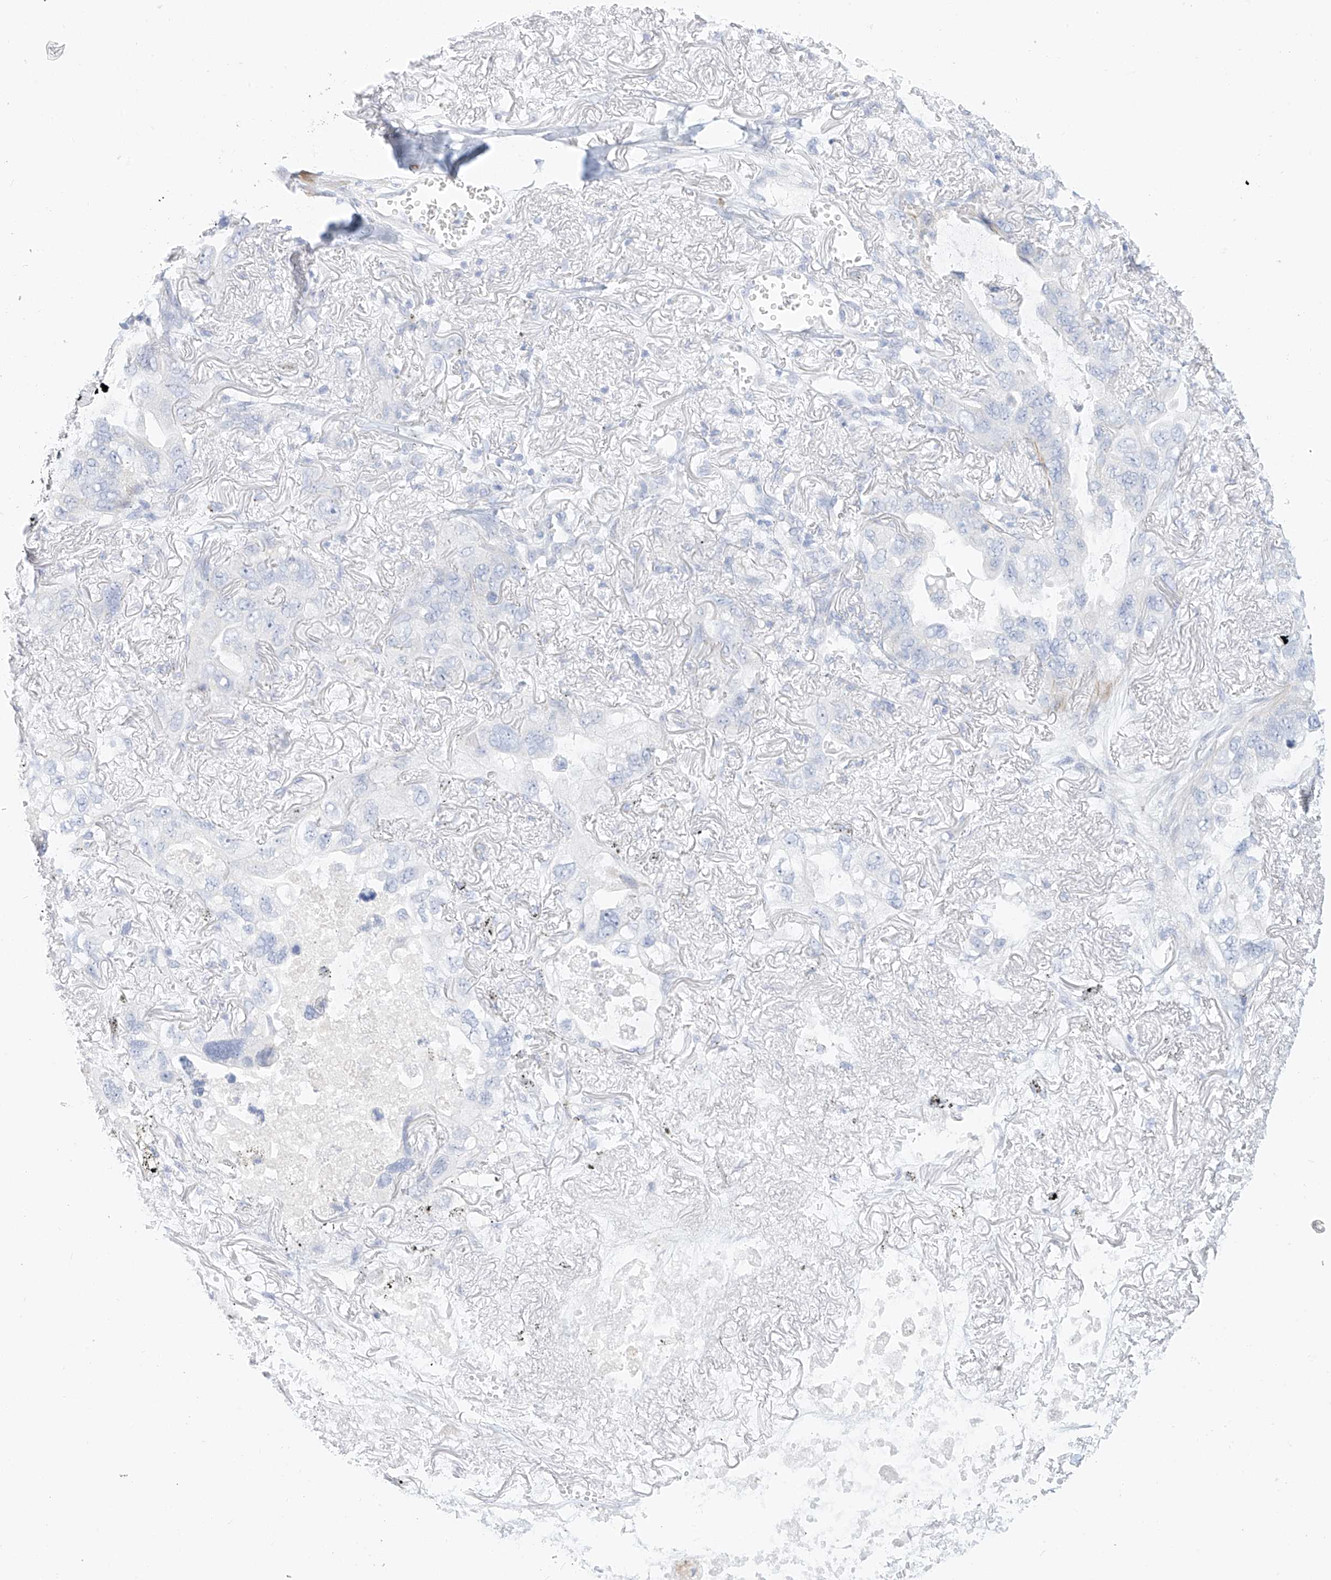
{"staining": {"intensity": "negative", "quantity": "none", "location": "none"}, "tissue": "lung cancer", "cell_type": "Tumor cells", "image_type": "cancer", "snomed": [{"axis": "morphology", "description": "Squamous cell carcinoma, NOS"}, {"axis": "topography", "description": "Lung"}], "caption": "Immunohistochemical staining of human lung cancer (squamous cell carcinoma) shows no significant expression in tumor cells.", "gene": "ST3GAL5", "patient": {"sex": "female", "age": 73}}